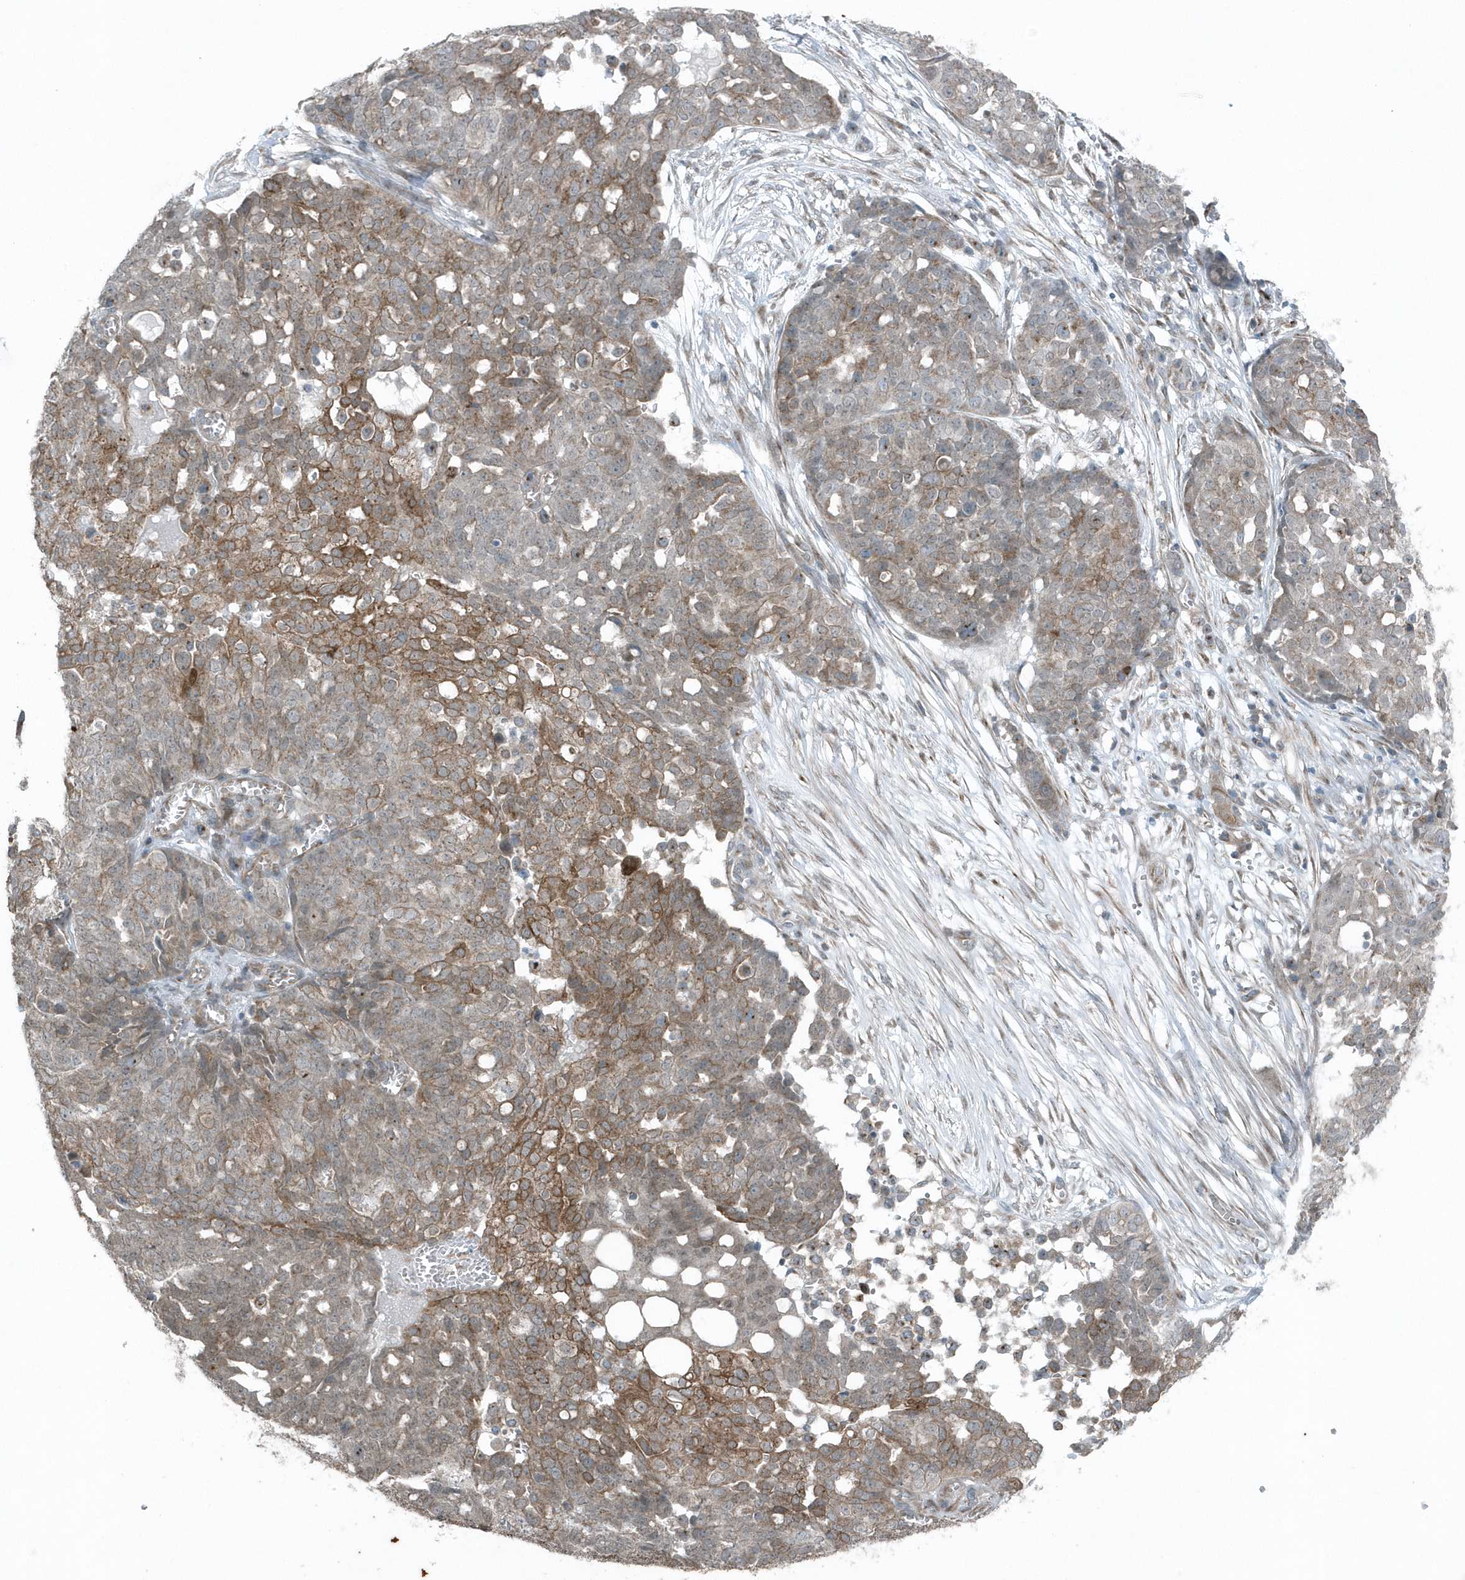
{"staining": {"intensity": "moderate", "quantity": "25%-75%", "location": "cytoplasmic/membranous"}, "tissue": "ovarian cancer", "cell_type": "Tumor cells", "image_type": "cancer", "snomed": [{"axis": "morphology", "description": "Cystadenocarcinoma, serous, NOS"}, {"axis": "topography", "description": "Soft tissue"}, {"axis": "topography", "description": "Ovary"}], "caption": "This image reveals immunohistochemistry staining of ovarian cancer, with medium moderate cytoplasmic/membranous positivity in about 25%-75% of tumor cells.", "gene": "GCC2", "patient": {"sex": "female", "age": 57}}